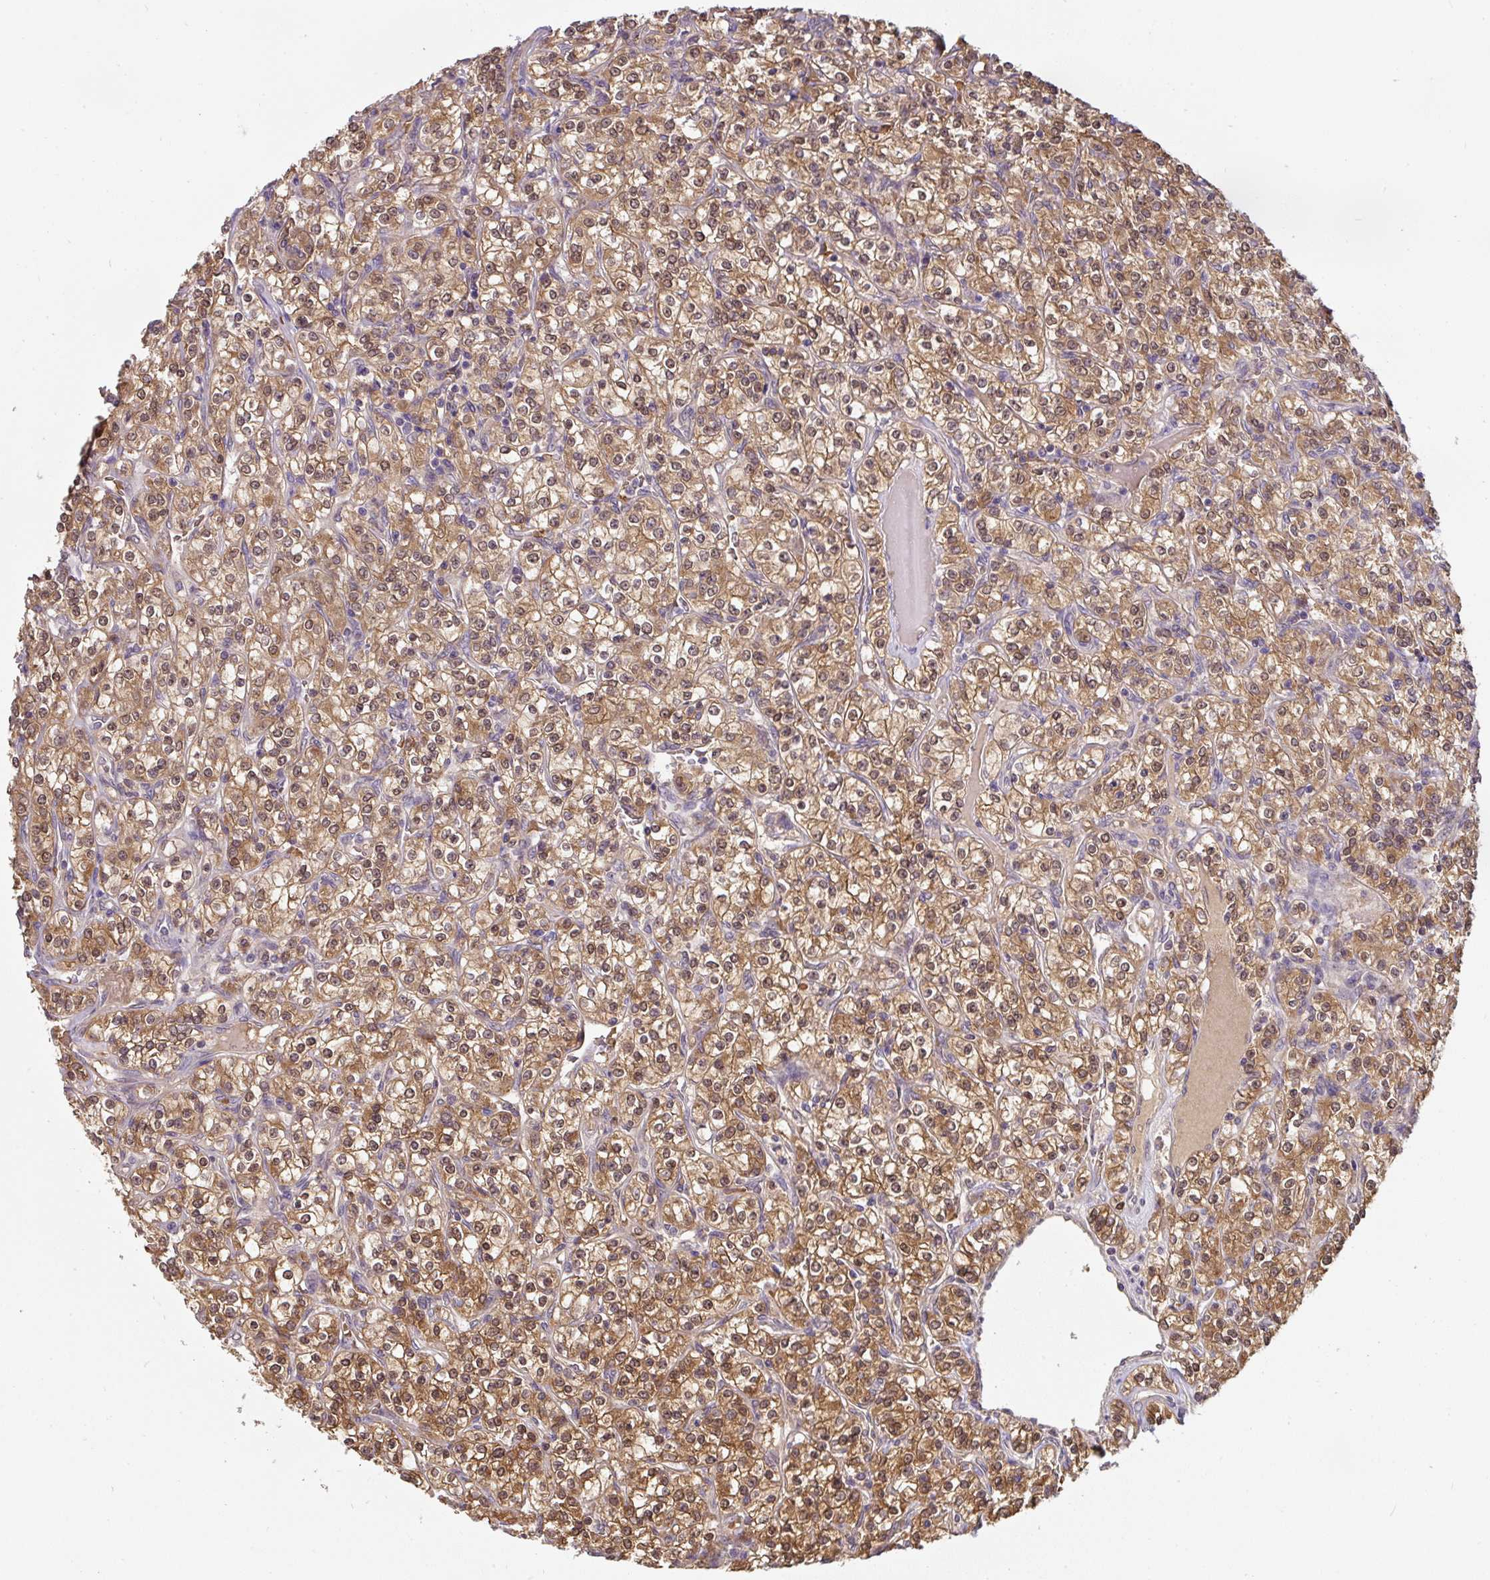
{"staining": {"intensity": "moderate", "quantity": ">75%", "location": "cytoplasmic/membranous,nuclear"}, "tissue": "renal cancer", "cell_type": "Tumor cells", "image_type": "cancer", "snomed": [{"axis": "morphology", "description": "Adenocarcinoma, NOS"}, {"axis": "topography", "description": "Kidney"}], "caption": "A brown stain labels moderate cytoplasmic/membranous and nuclear expression of a protein in human renal cancer (adenocarcinoma) tumor cells. Using DAB (3,3'-diaminobenzidine) (brown) and hematoxylin (blue) stains, captured at high magnification using brightfield microscopy.", "gene": "ST13", "patient": {"sex": "male", "age": 77}}